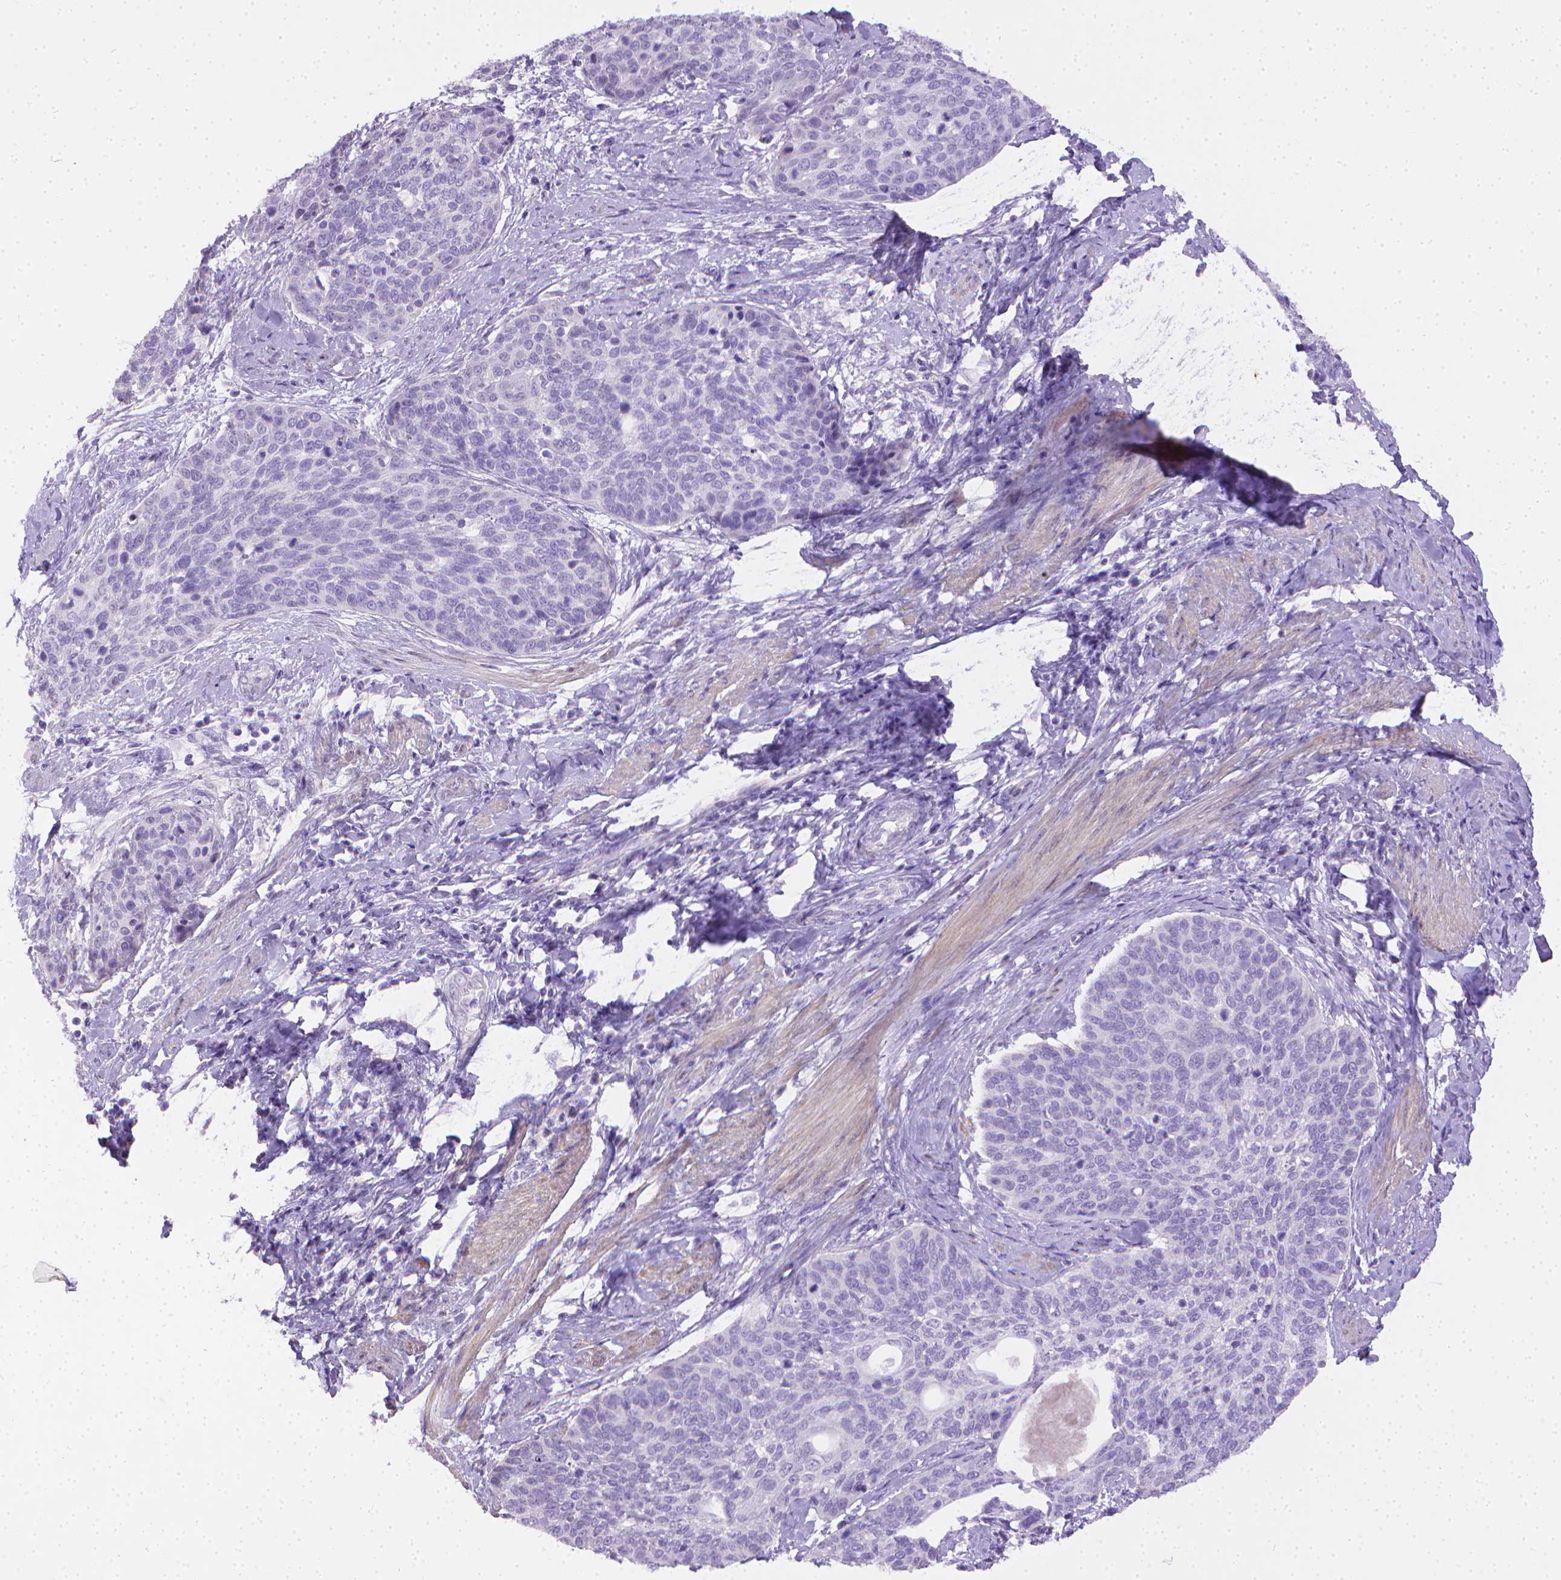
{"staining": {"intensity": "negative", "quantity": "none", "location": "none"}, "tissue": "cervical cancer", "cell_type": "Tumor cells", "image_type": "cancer", "snomed": [{"axis": "morphology", "description": "Squamous cell carcinoma, NOS"}, {"axis": "topography", "description": "Cervix"}], "caption": "IHC of human squamous cell carcinoma (cervical) displays no positivity in tumor cells. Brightfield microscopy of immunohistochemistry stained with DAB (3,3'-diaminobenzidine) (brown) and hematoxylin (blue), captured at high magnification.", "gene": "PNMA2", "patient": {"sex": "female", "age": 69}}